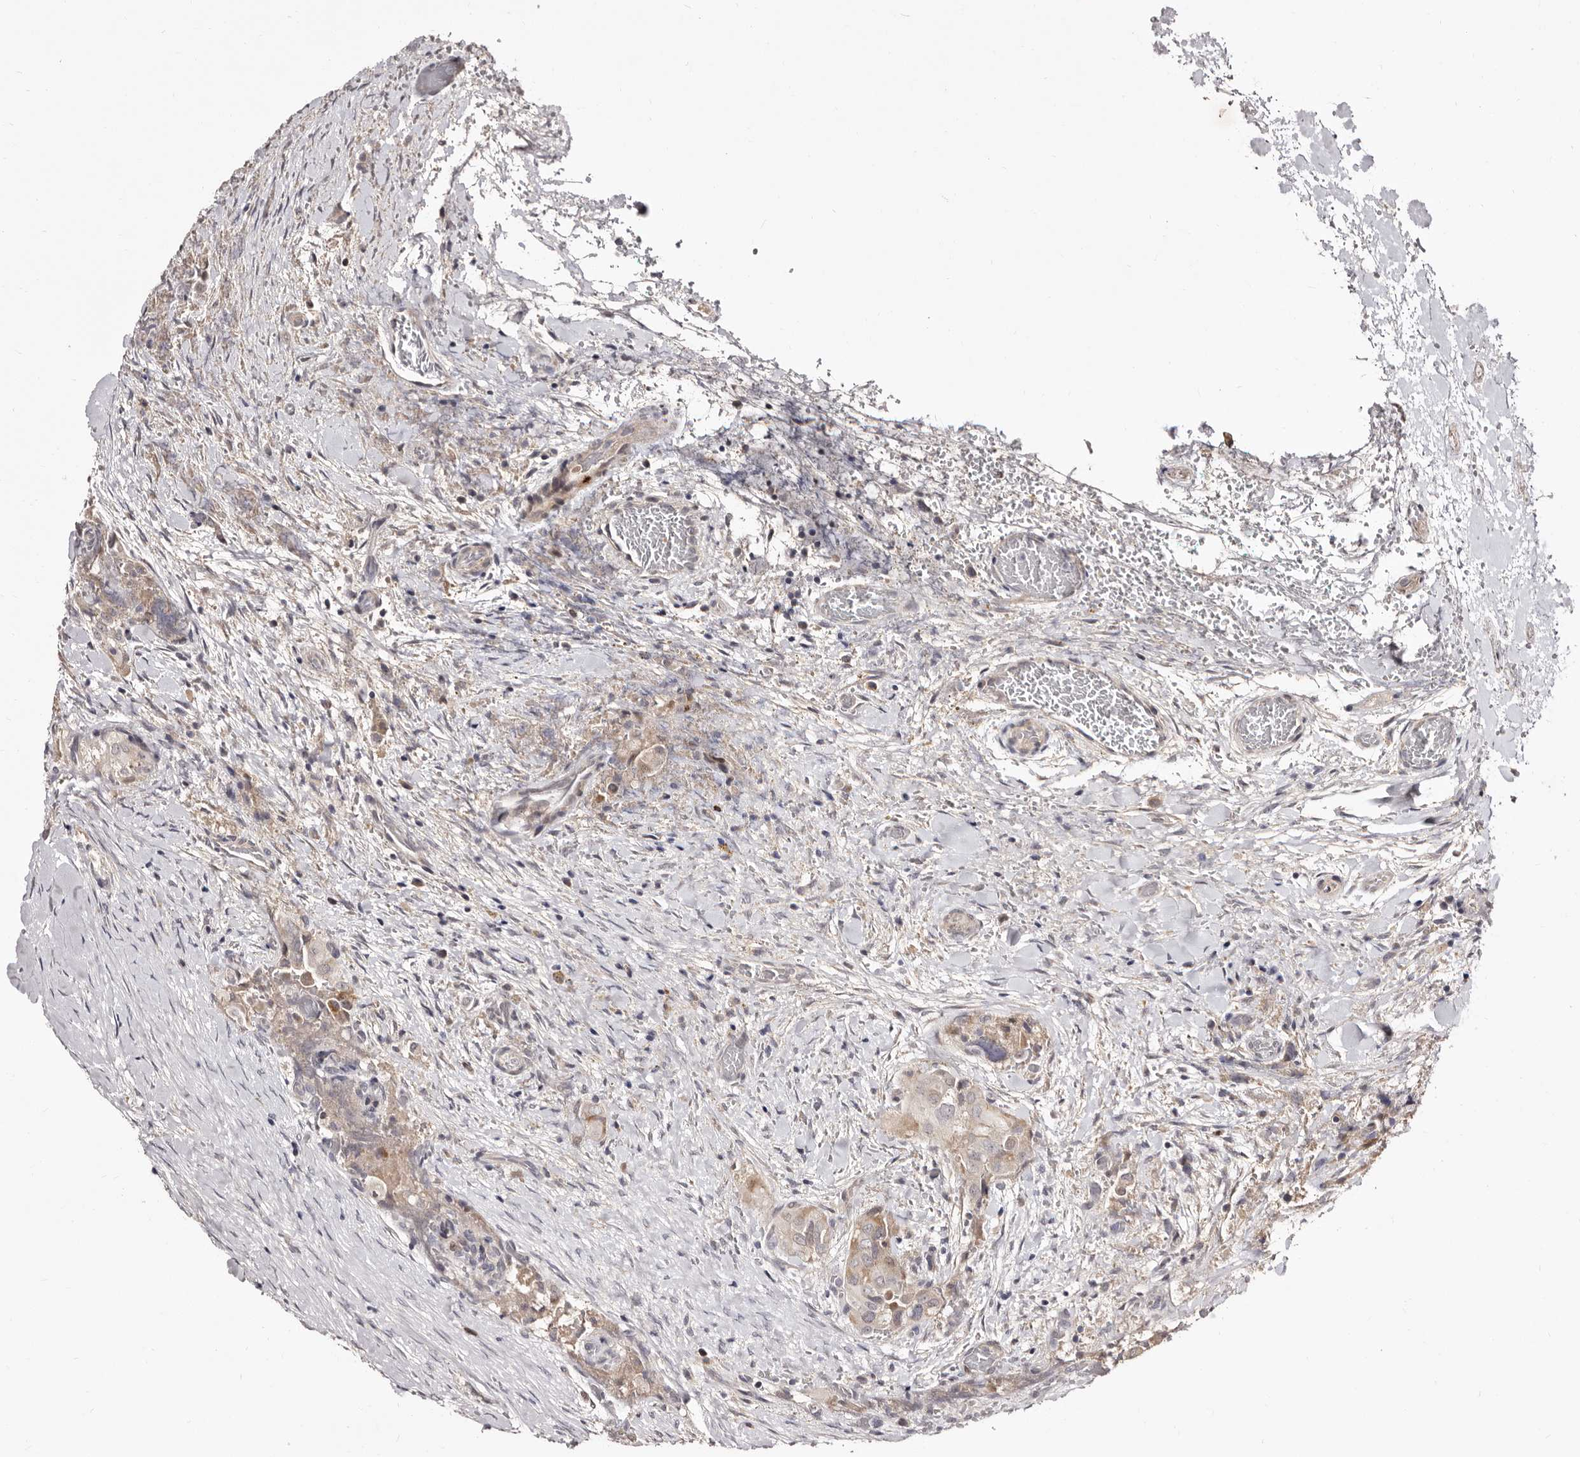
{"staining": {"intensity": "moderate", "quantity": "<25%", "location": "nuclear"}, "tissue": "thyroid cancer", "cell_type": "Tumor cells", "image_type": "cancer", "snomed": [{"axis": "morphology", "description": "Papillary adenocarcinoma, NOS"}, {"axis": "topography", "description": "Thyroid gland"}], "caption": "Human thyroid cancer stained with a brown dye reveals moderate nuclear positive staining in about <25% of tumor cells.", "gene": "CDCA8", "patient": {"sex": "female", "age": 59}}